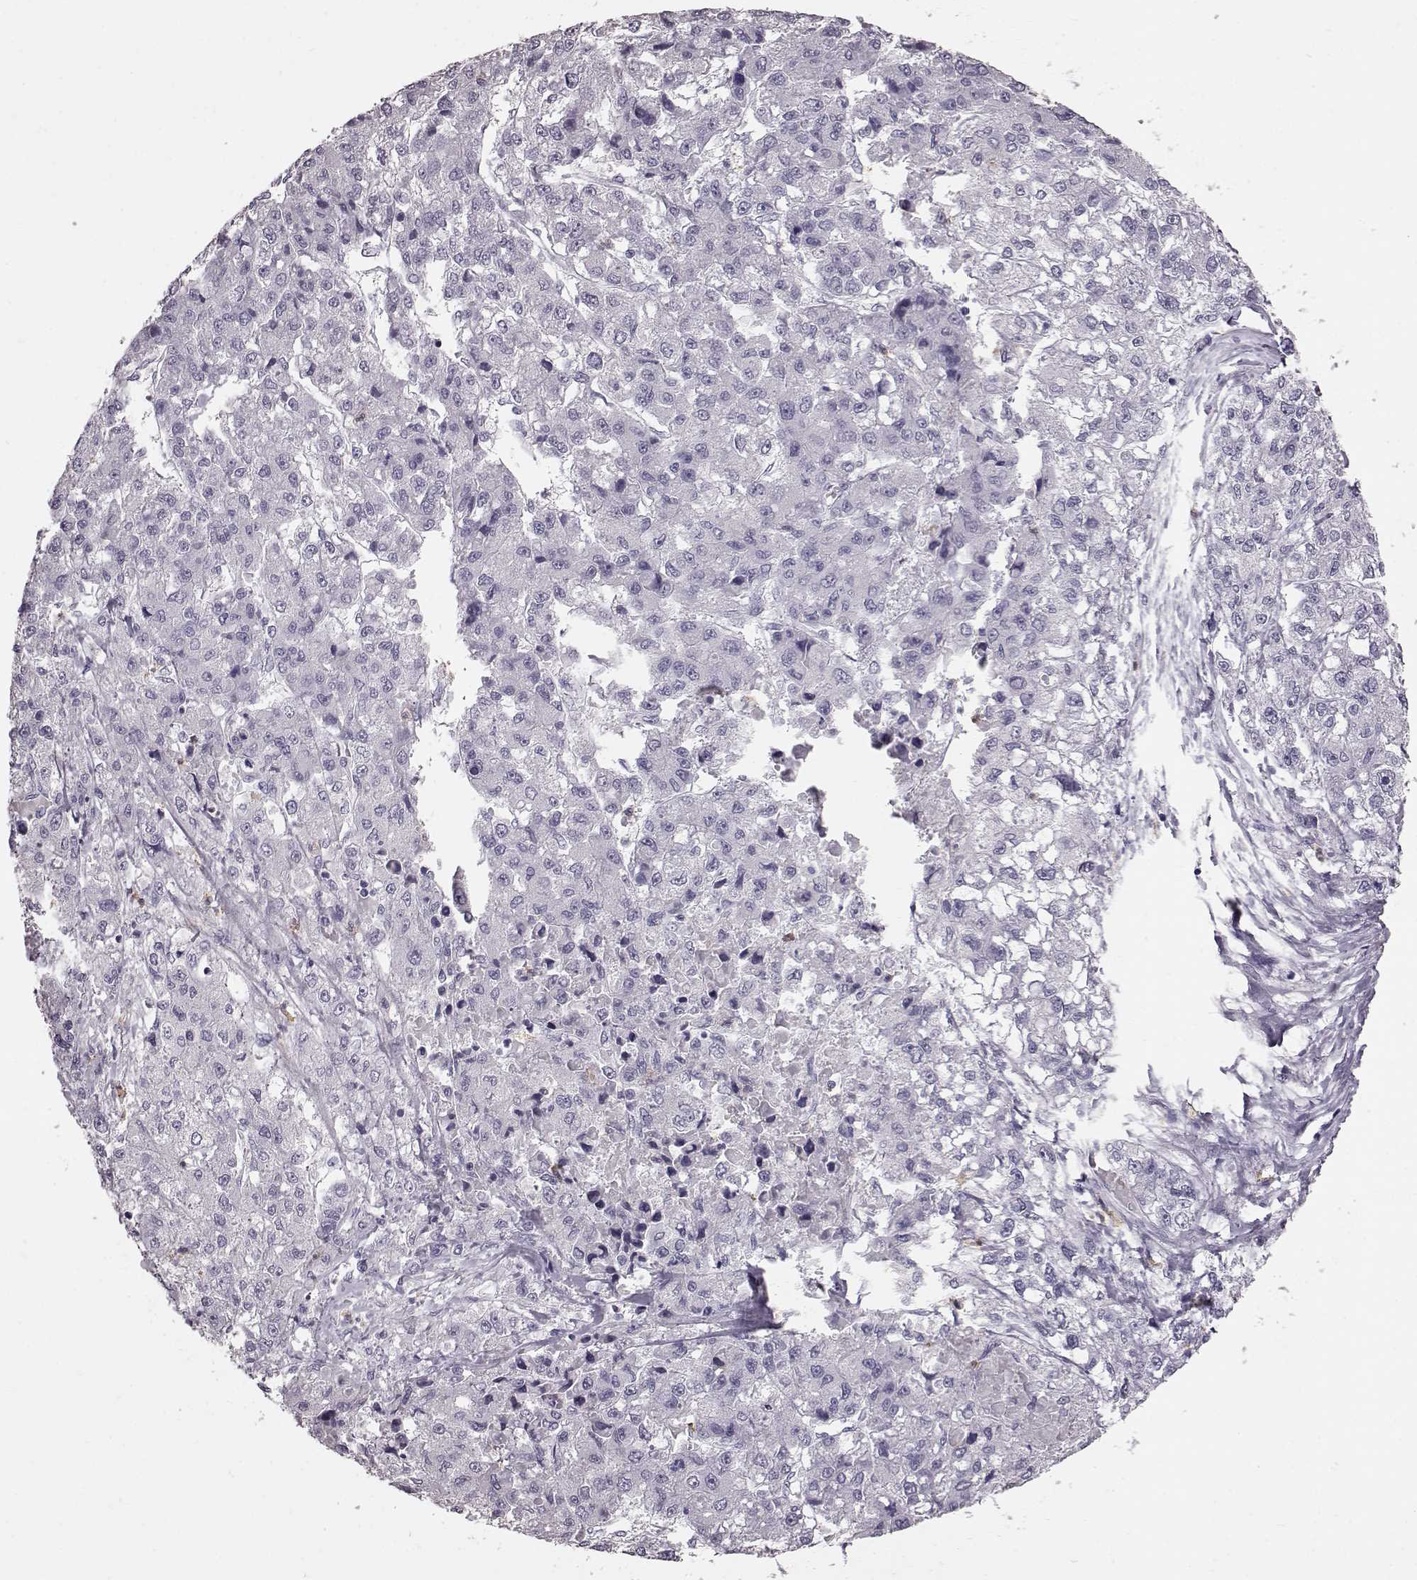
{"staining": {"intensity": "negative", "quantity": "none", "location": "none"}, "tissue": "liver cancer", "cell_type": "Tumor cells", "image_type": "cancer", "snomed": [{"axis": "morphology", "description": "Carcinoma, Hepatocellular, NOS"}, {"axis": "topography", "description": "Liver"}], "caption": "Tumor cells show no significant staining in liver hepatocellular carcinoma. (Brightfield microscopy of DAB (3,3'-diaminobenzidine) immunohistochemistry (IHC) at high magnification).", "gene": "FUT4", "patient": {"sex": "male", "age": 56}}